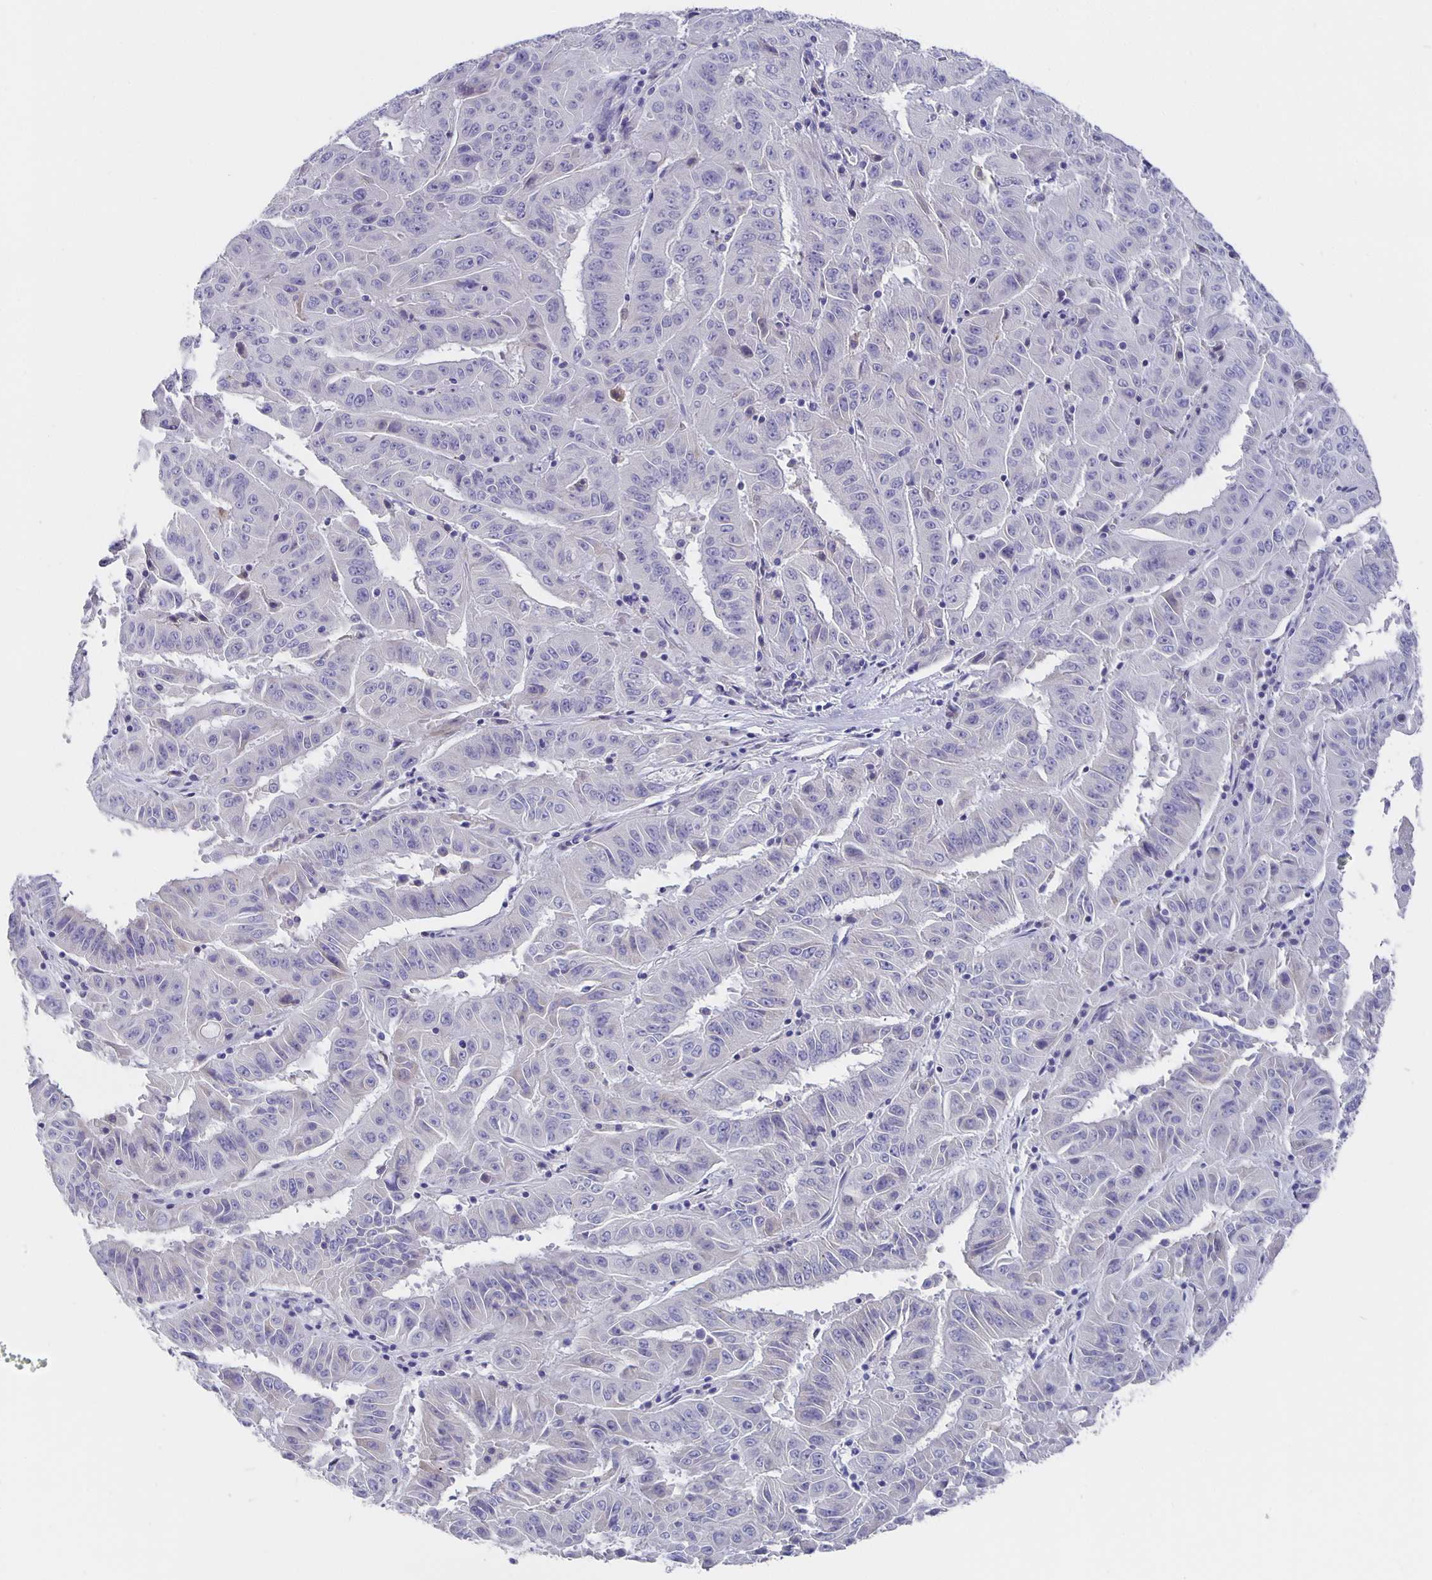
{"staining": {"intensity": "negative", "quantity": "none", "location": "none"}, "tissue": "pancreatic cancer", "cell_type": "Tumor cells", "image_type": "cancer", "snomed": [{"axis": "morphology", "description": "Adenocarcinoma, NOS"}, {"axis": "topography", "description": "Pancreas"}], "caption": "Tumor cells are negative for protein expression in human adenocarcinoma (pancreatic).", "gene": "CFAP74", "patient": {"sex": "male", "age": 63}}